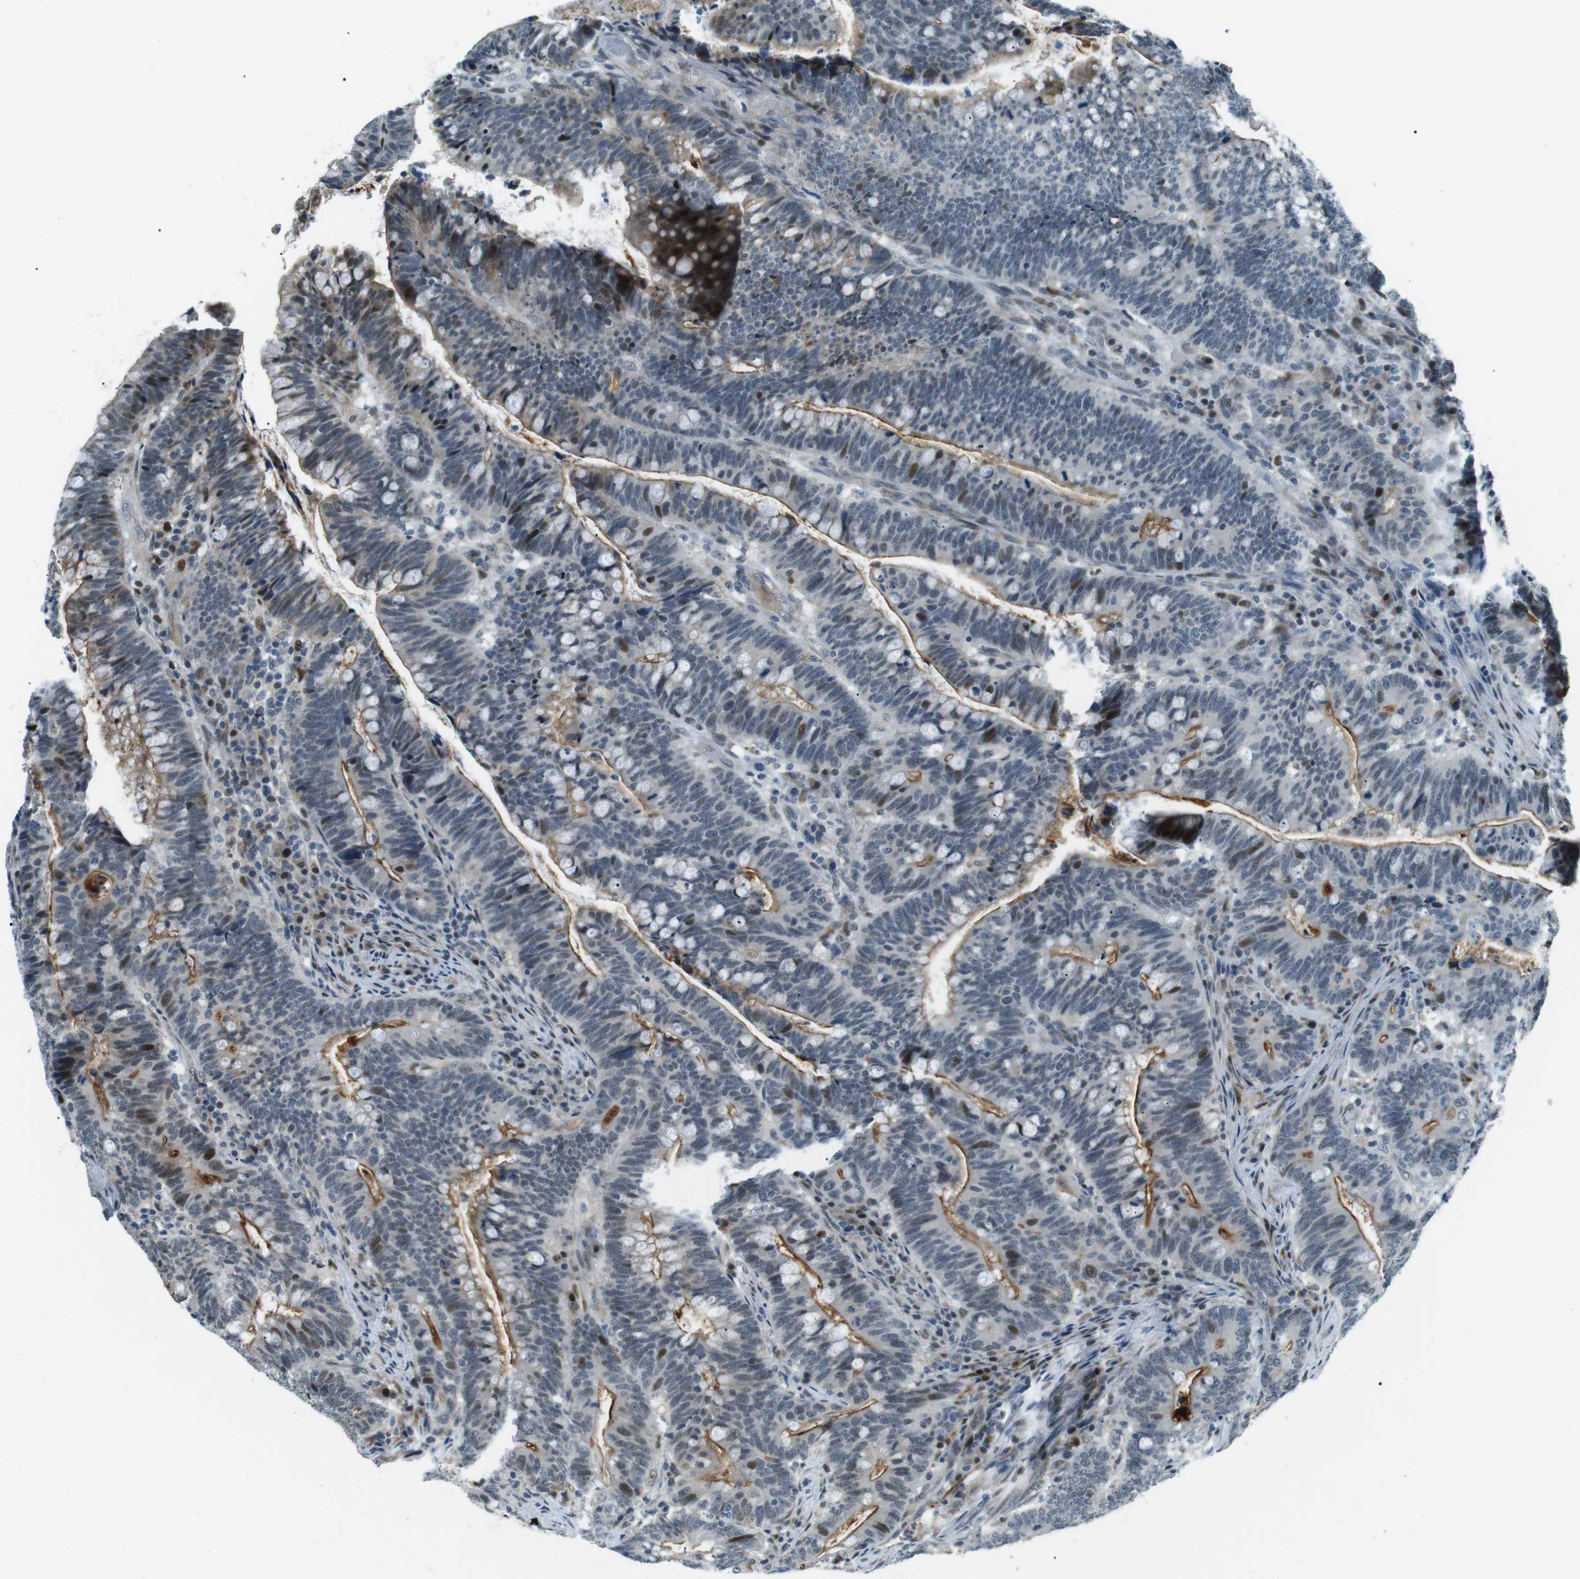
{"staining": {"intensity": "moderate", "quantity": "25%-75%", "location": "cytoplasmic/membranous,nuclear"}, "tissue": "colorectal cancer", "cell_type": "Tumor cells", "image_type": "cancer", "snomed": [{"axis": "morphology", "description": "Normal tissue, NOS"}, {"axis": "morphology", "description": "Adenocarcinoma, NOS"}, {"axis": "topography", "description": "Colon"}], "caption": "There is medium levels of moderate cytoplasmic/membranous and nuclear expression in tumor cells of adenocarcinoma (colorectal), as demonstrated by immunohistochemical staining (brown color).", "gene": "PJA1", "patient": {"sex": "female", "age": 66}}